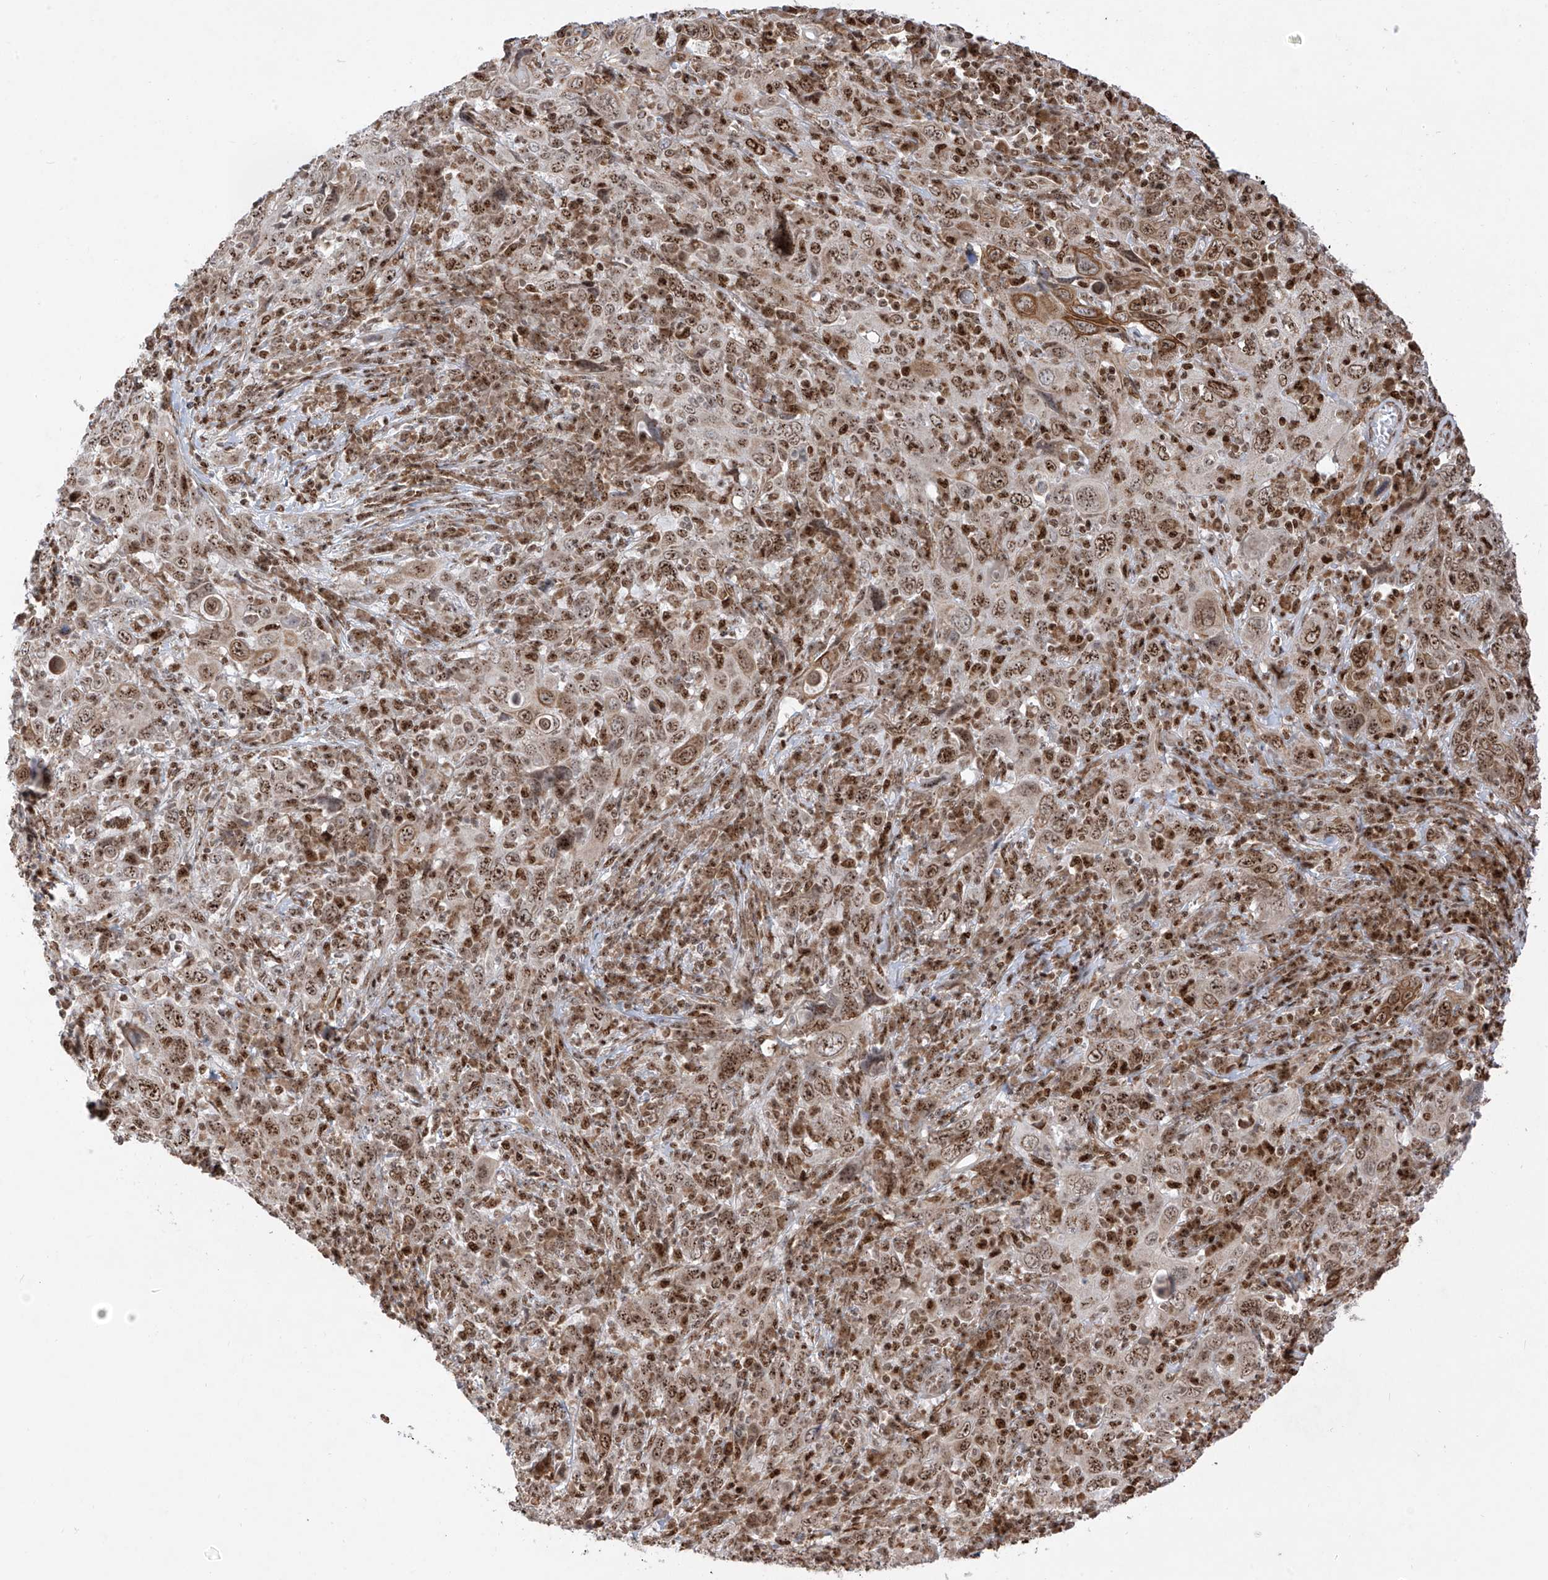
{"staining": {"intensity": "strong", "quantity": ">75%", "location": "cytoplasmic/membranous,nuclear"}, "tissue": "cervical cancer", "cell_type": "Tumor cells", "image_type": "cancer", "snomed": [{"axis": "morphology", "description": "Squamous cell carcinoma, NOS"}, {"axis": "topography", "description": "Cervix"}], "caption": "Cervical cancer (squamous cell carcinoma) stained with a brown dye exhibits strong cytoplasmic/membranous and nuclear positive staining in about >75% of tumor cells.", "gene": "ZBTB8A", "patient": {"sex": "female", "age": 46}}